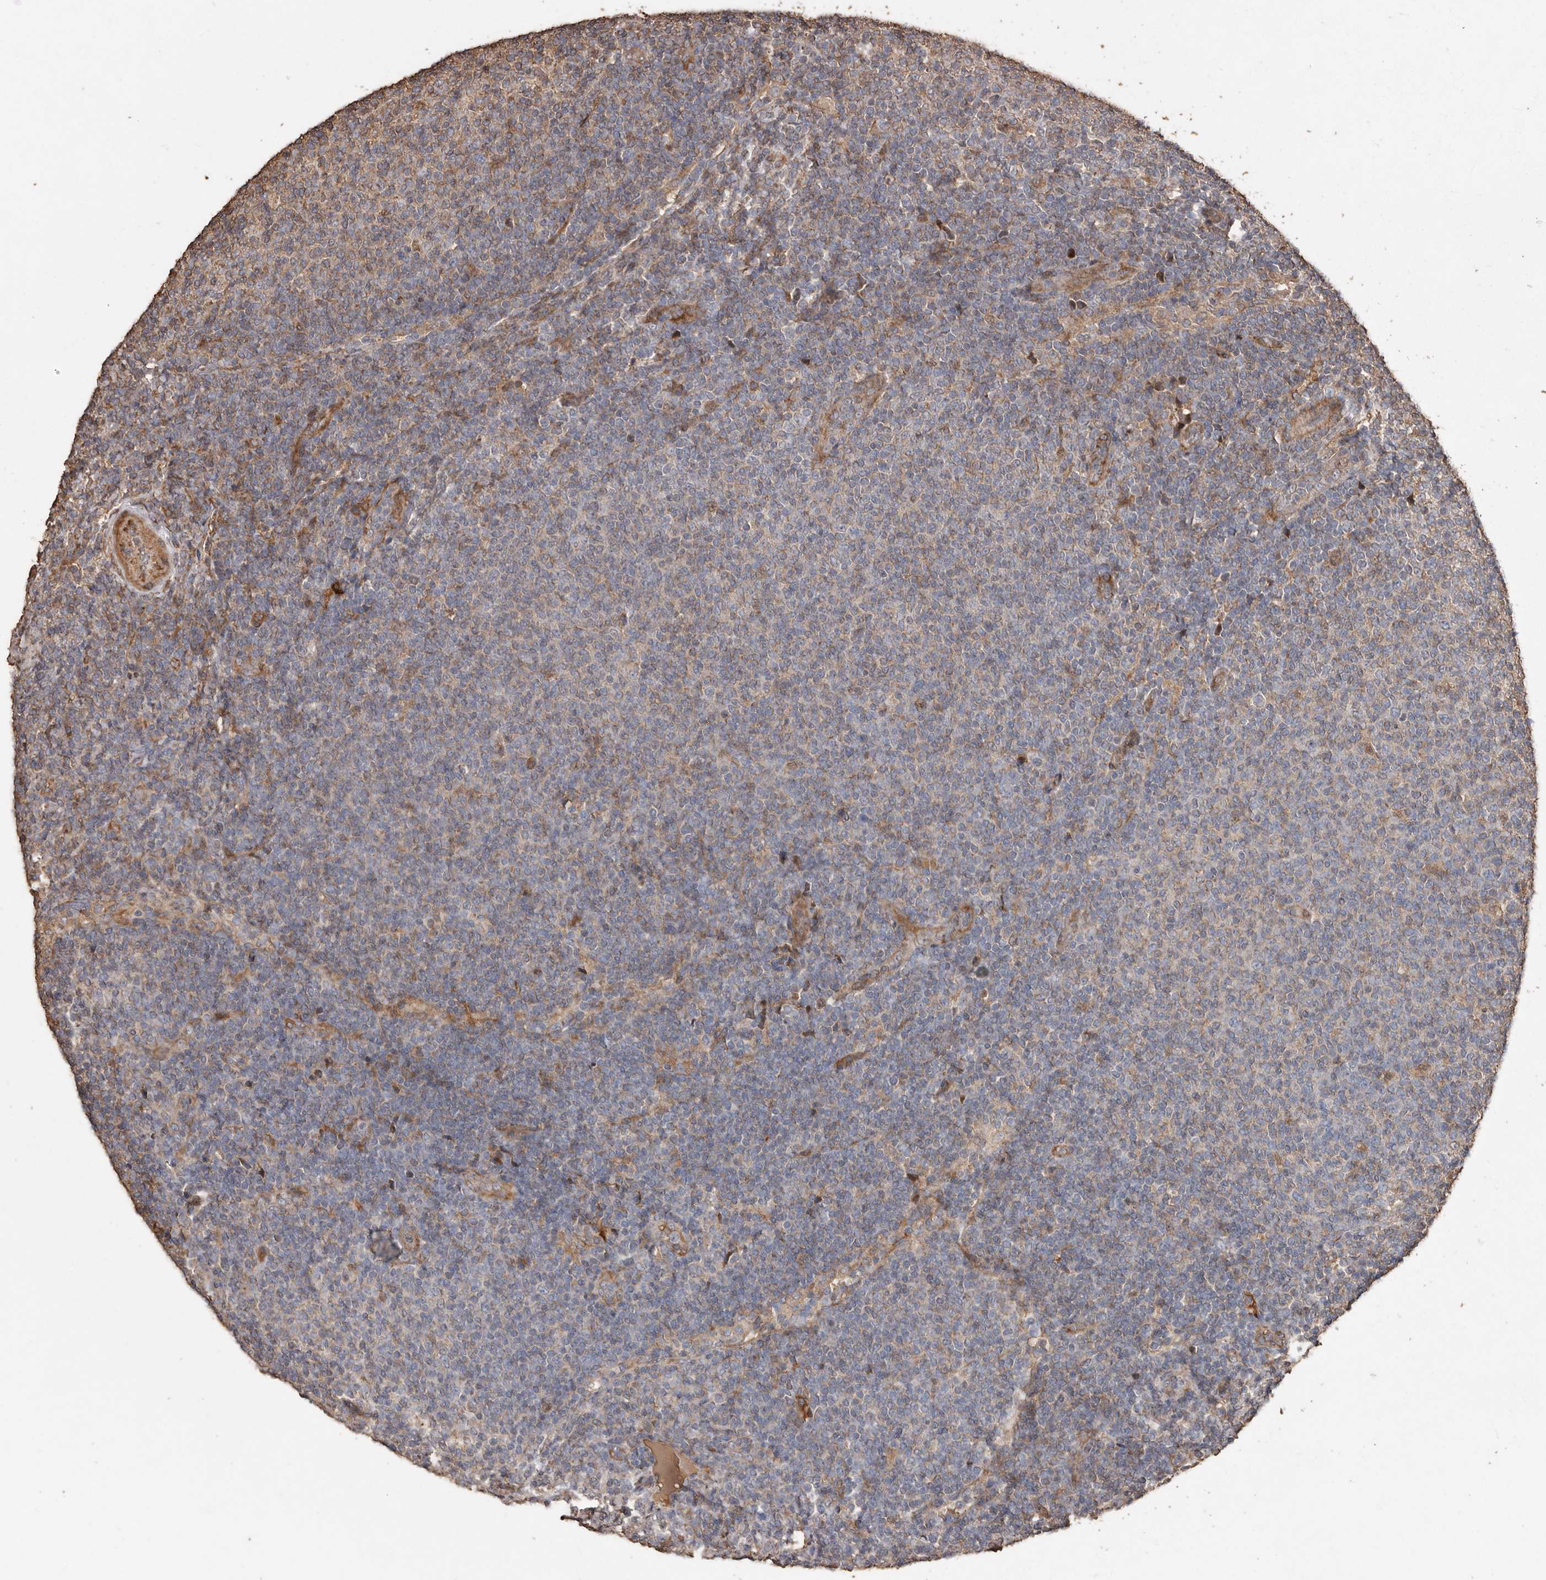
{"staining": {"intensity": "weak", "quantity": "<25%", "location": "cytoplasmic/membranous"}, "tissue": "lymphoma", "cell_type": "Tumor cells", "image_type": "cancer", "snomed": [{"axis": "morphology", "description": "Malignant lymphoma, non-Hodgkin's type, Low grade"}, {"axis": "topography", "description": "Lymph node"}], "caption": "This is an immunohistochemistry (IHC) photomicrograph of human lymphoma. There is no staining in tumor cells.", "gene": "RANBP17", "patient": {"sex": "male", "age": 66}}